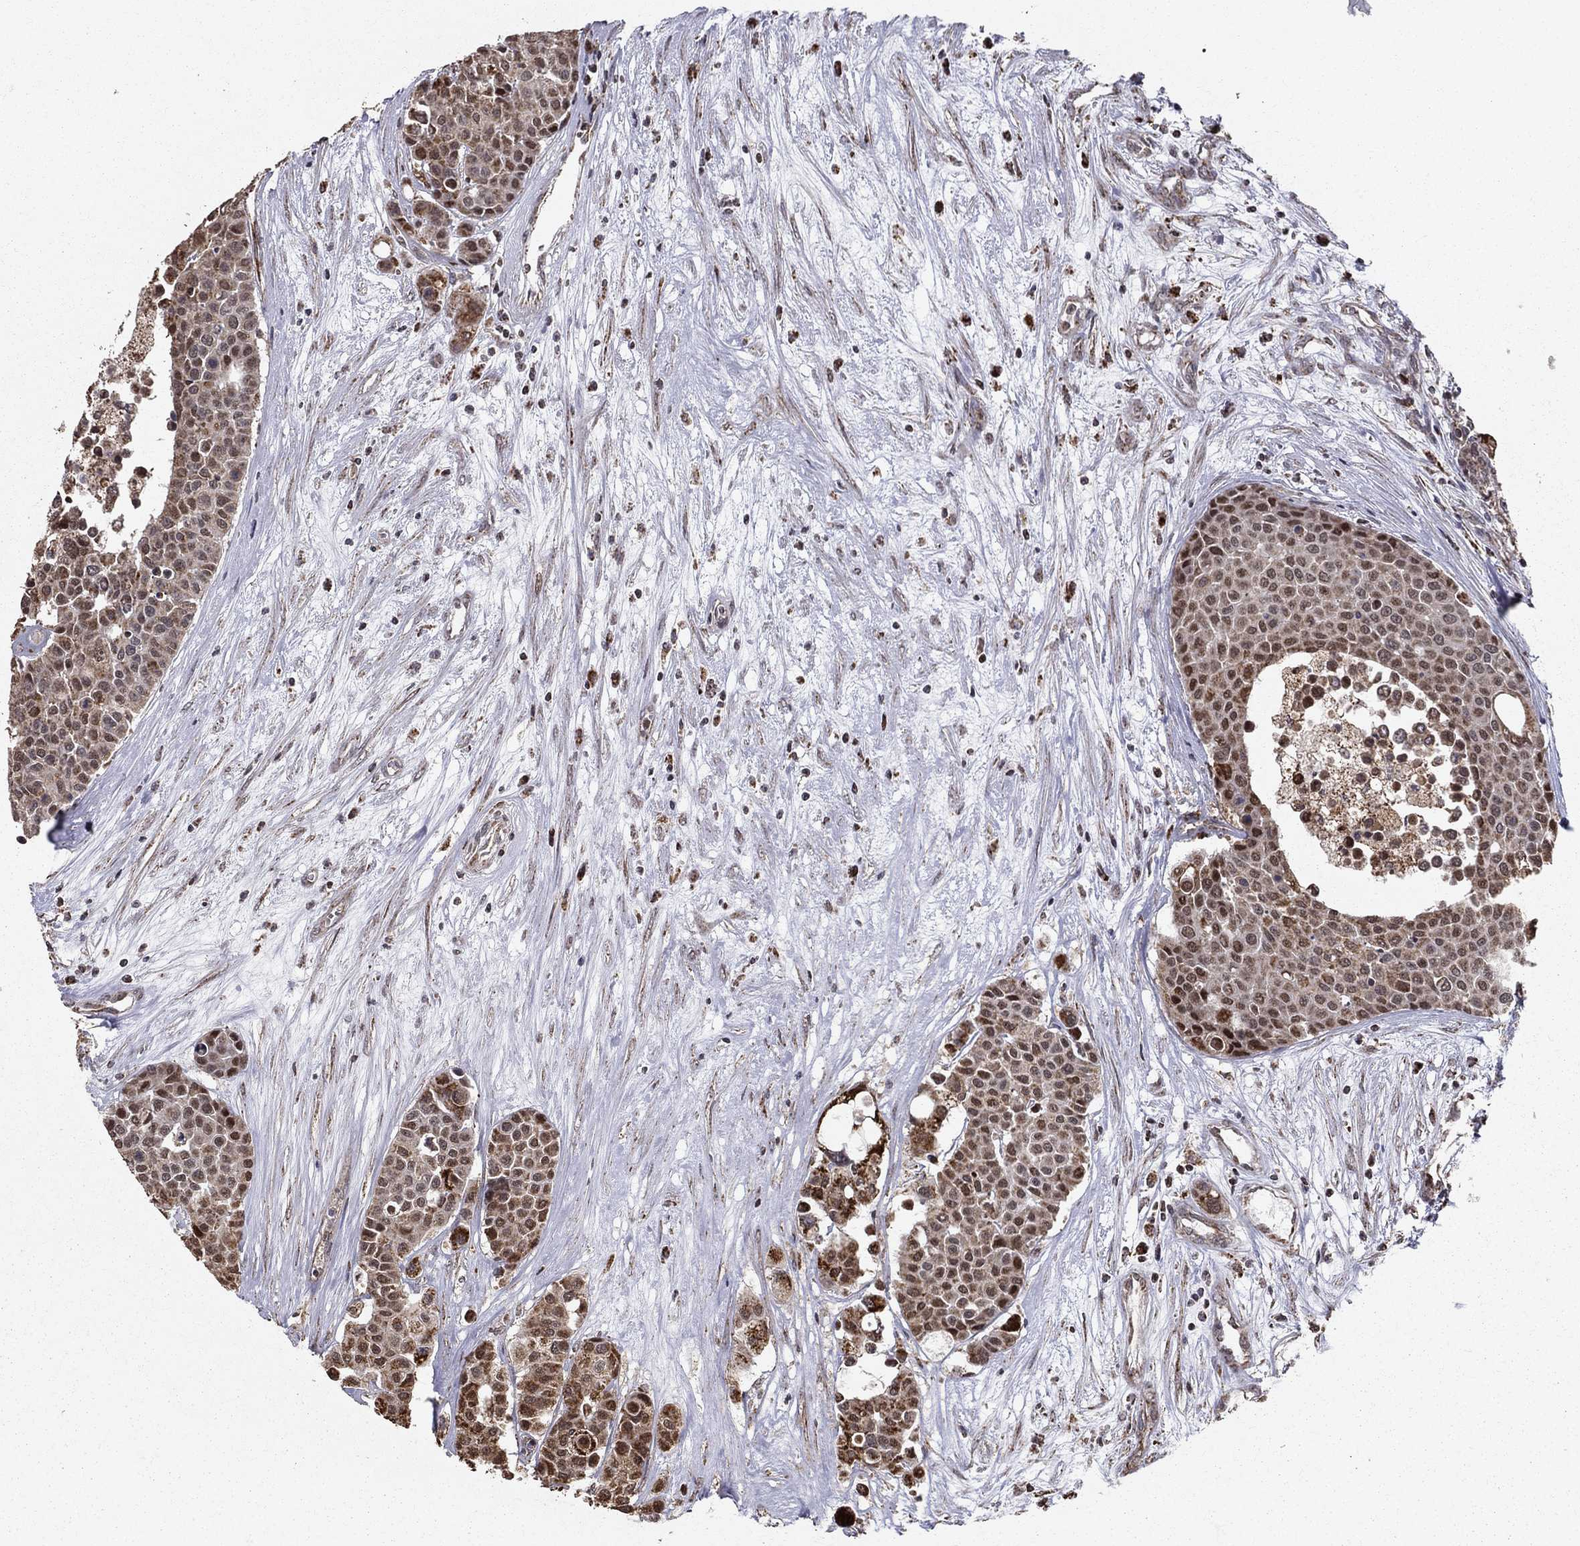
{"staining": {"intensity": "moderate", "quantity": "25%-75%", "location": "cytoplasmic/membranous"}, "tissue": "carcinoid", "cell_type": "Tumor cells", "image_type": "cancer", "snomed": [{"axis": "morphology", "description": "Carcinoid, malignant, NOS"}, {"axis": "topography", "description": "Colon"}], "caption": "Carcinoid (malignant) stained with a brown dye displays moderate cytoplasmic/membranous positive positivity in about 25%-75% of tumor cells.", "gene": "ACOT13", "patient": {"sex": "male", "age": 81}}